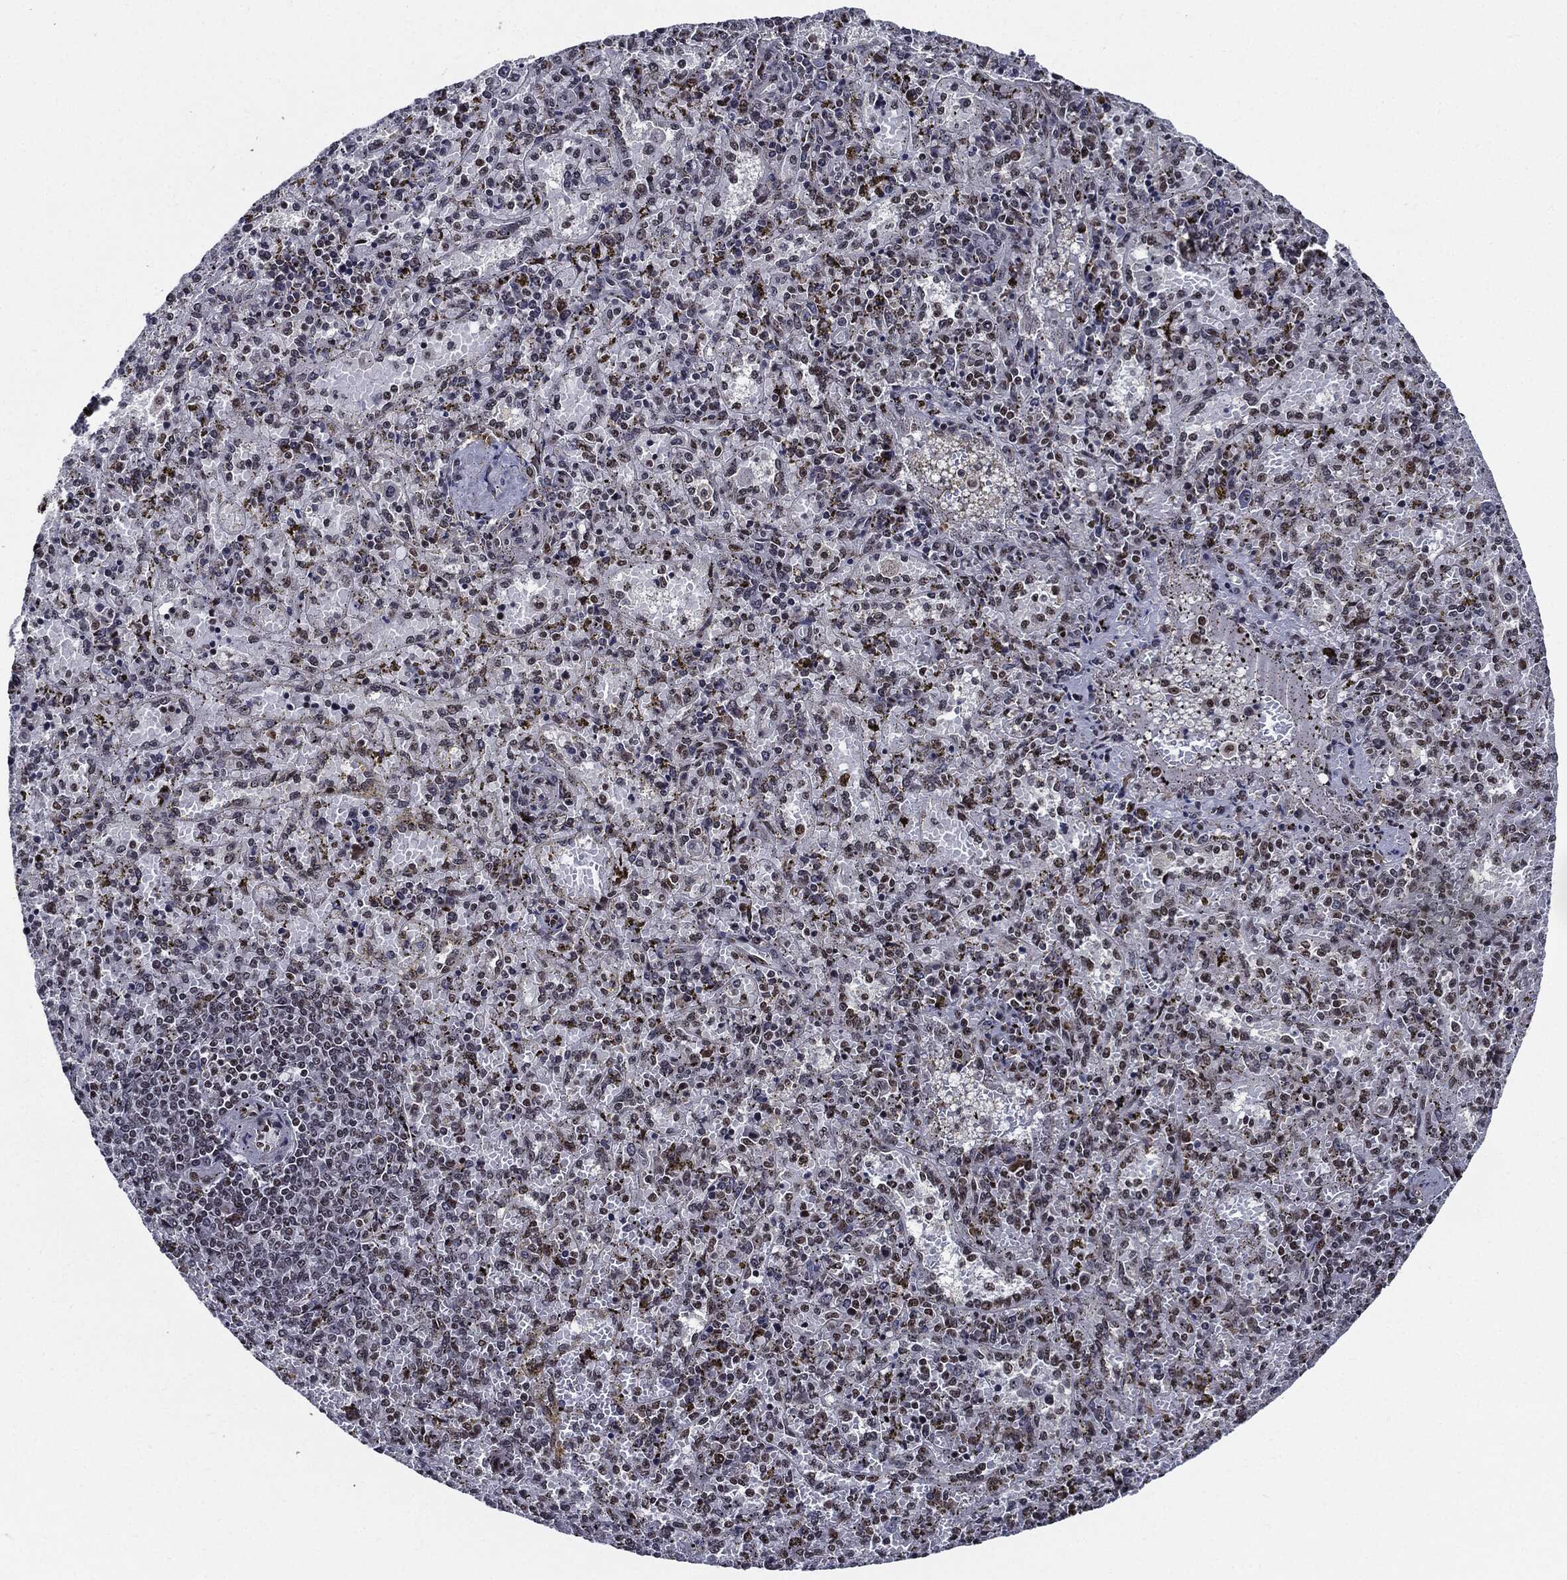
{"staining": {"intensity": "moderate", "quantity": "<25%", "location": "nuclear"}, "tissue": "spleen", "cell_type": "Cells in red pulp", "image_type": "normal", "snomed": [{"axis": "morphology", "description": "Normal tissue, NOS"}, {"axis": "topography", "description": "Spleen"}], "caption": "A histopathology image of human spleen stained for a protein demonstrates moderate nuclear brown staining in cells in red pulp.", "gene": "ZFP91", "patient": {"sex": "female", "age": 50}}